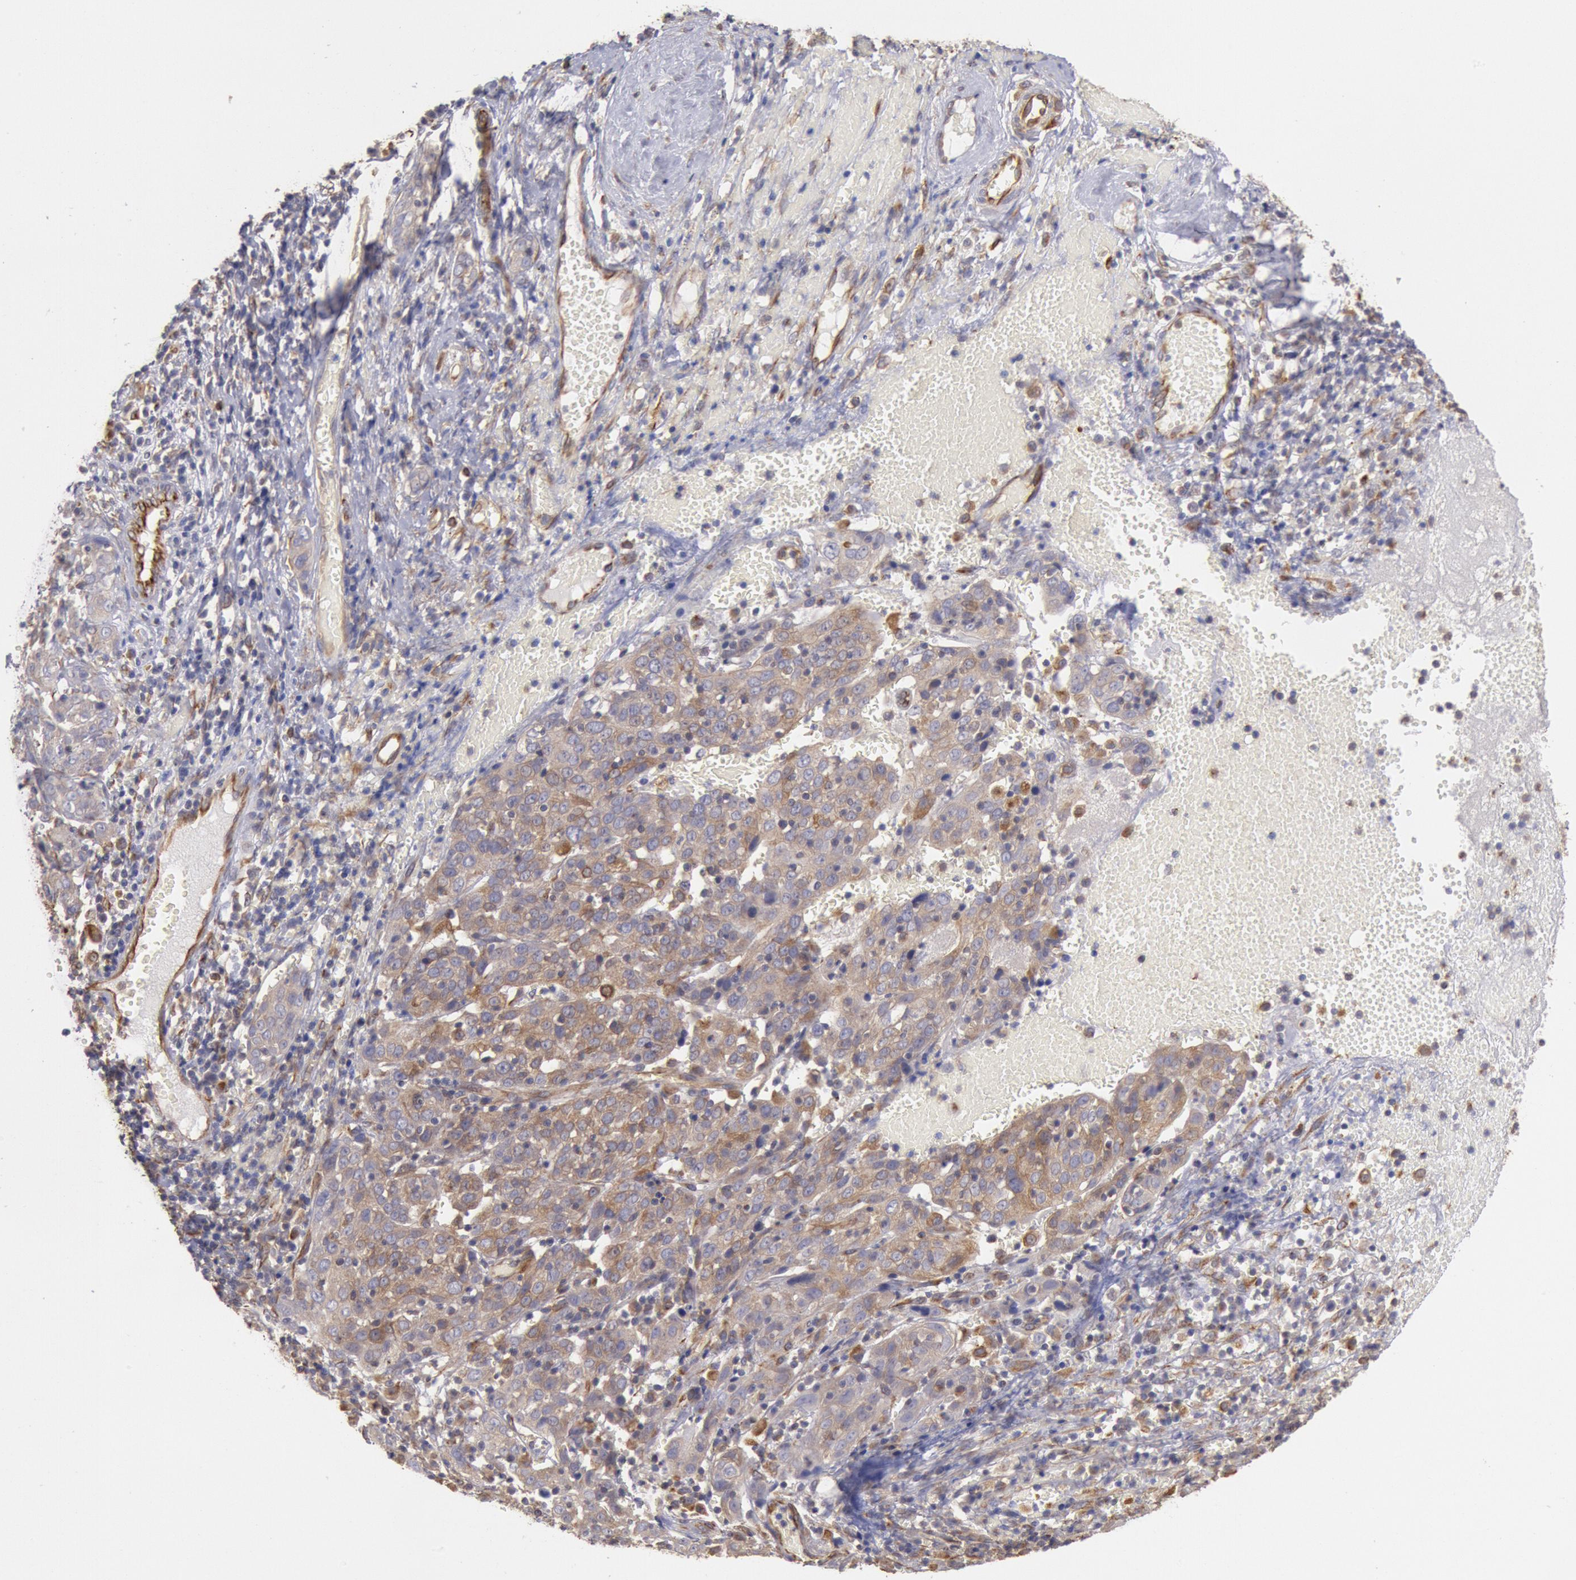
{"staining": {"intensity": "weak", "quantity": "25%-75%", "location": "cytoplasmic/membranous"}, "tissue": "cervical cancer", "cell_type": "Tumor cells", "image_type": "cancer", "snomed": [{"axis": "morphology", "description": "Normal tissue, NOS"}, {"axis": "morphology", "description": "Squamous cell carcinoma, NOS"}, {"axis": "topography", "description": "Cervix"}], "caption": "Tumor cells reveal low levels of weak cytoplasmic/membranous staining in approximately 25%-75% of cells in cervical cancer.", "gene": "RNF139", "patient": {"sex": "female", "age": 67}}